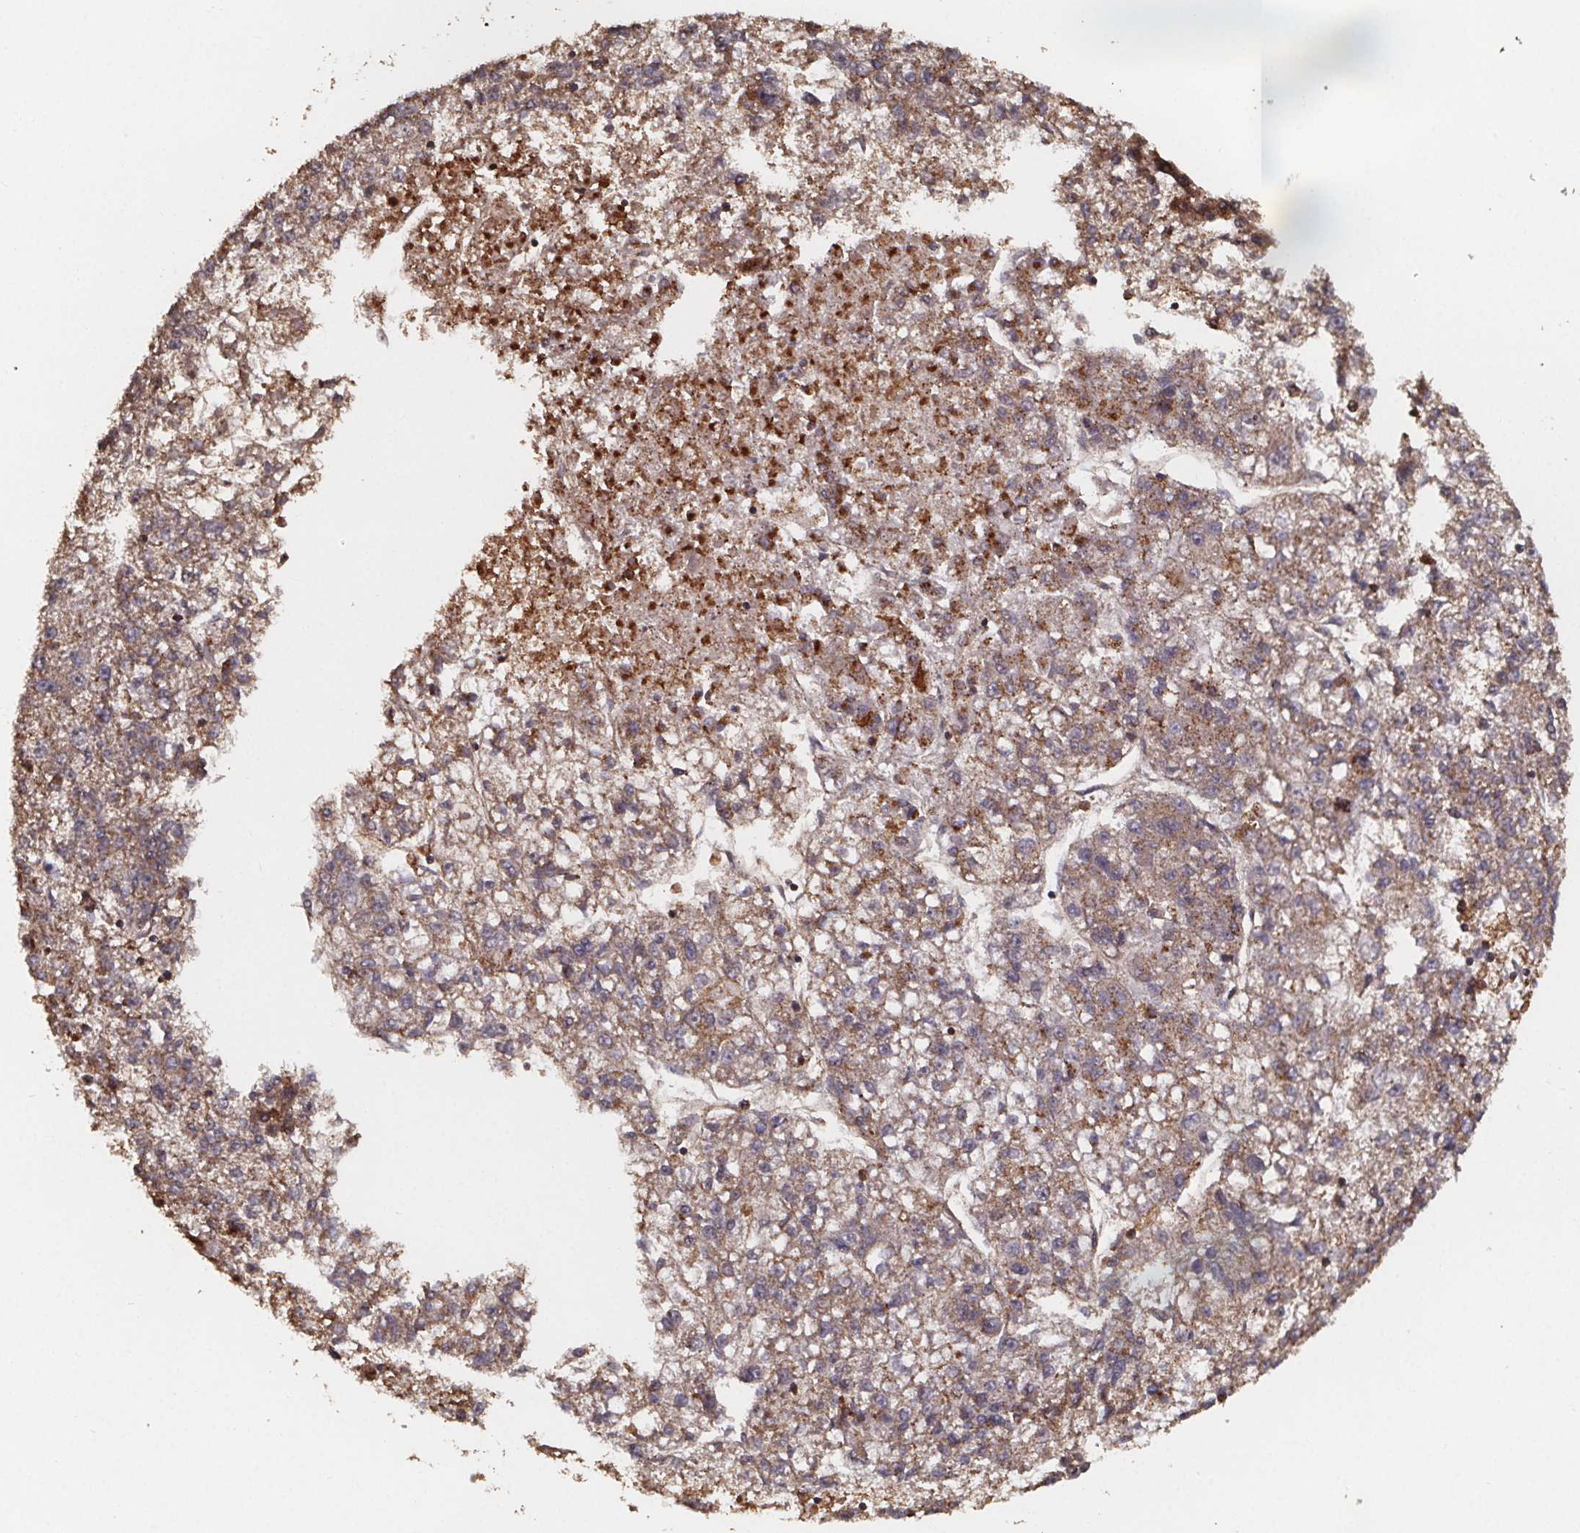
{"staining": {"intensity": "moderate", "quantity": "25%-75%", "location": "cytoplasmic/membranous"}, "tissue": "liver cancer", "cell_type": "Tumor cells", "image_type": "cancer", "snomed": [{"axis": "morphology", "description": "Carcinoma, Hepatocellular, NOS"}, {"axis": "topography", "description": "Liver"}], "caption": "Tumor cells reveal medium levels of moderate cytoplasmic/membranous expression in approximately 25%-75% of cells in liver hepatocellular carcinoma.", "gene": "ZNF879", "patient": {"sex": "male", "age": 56}}